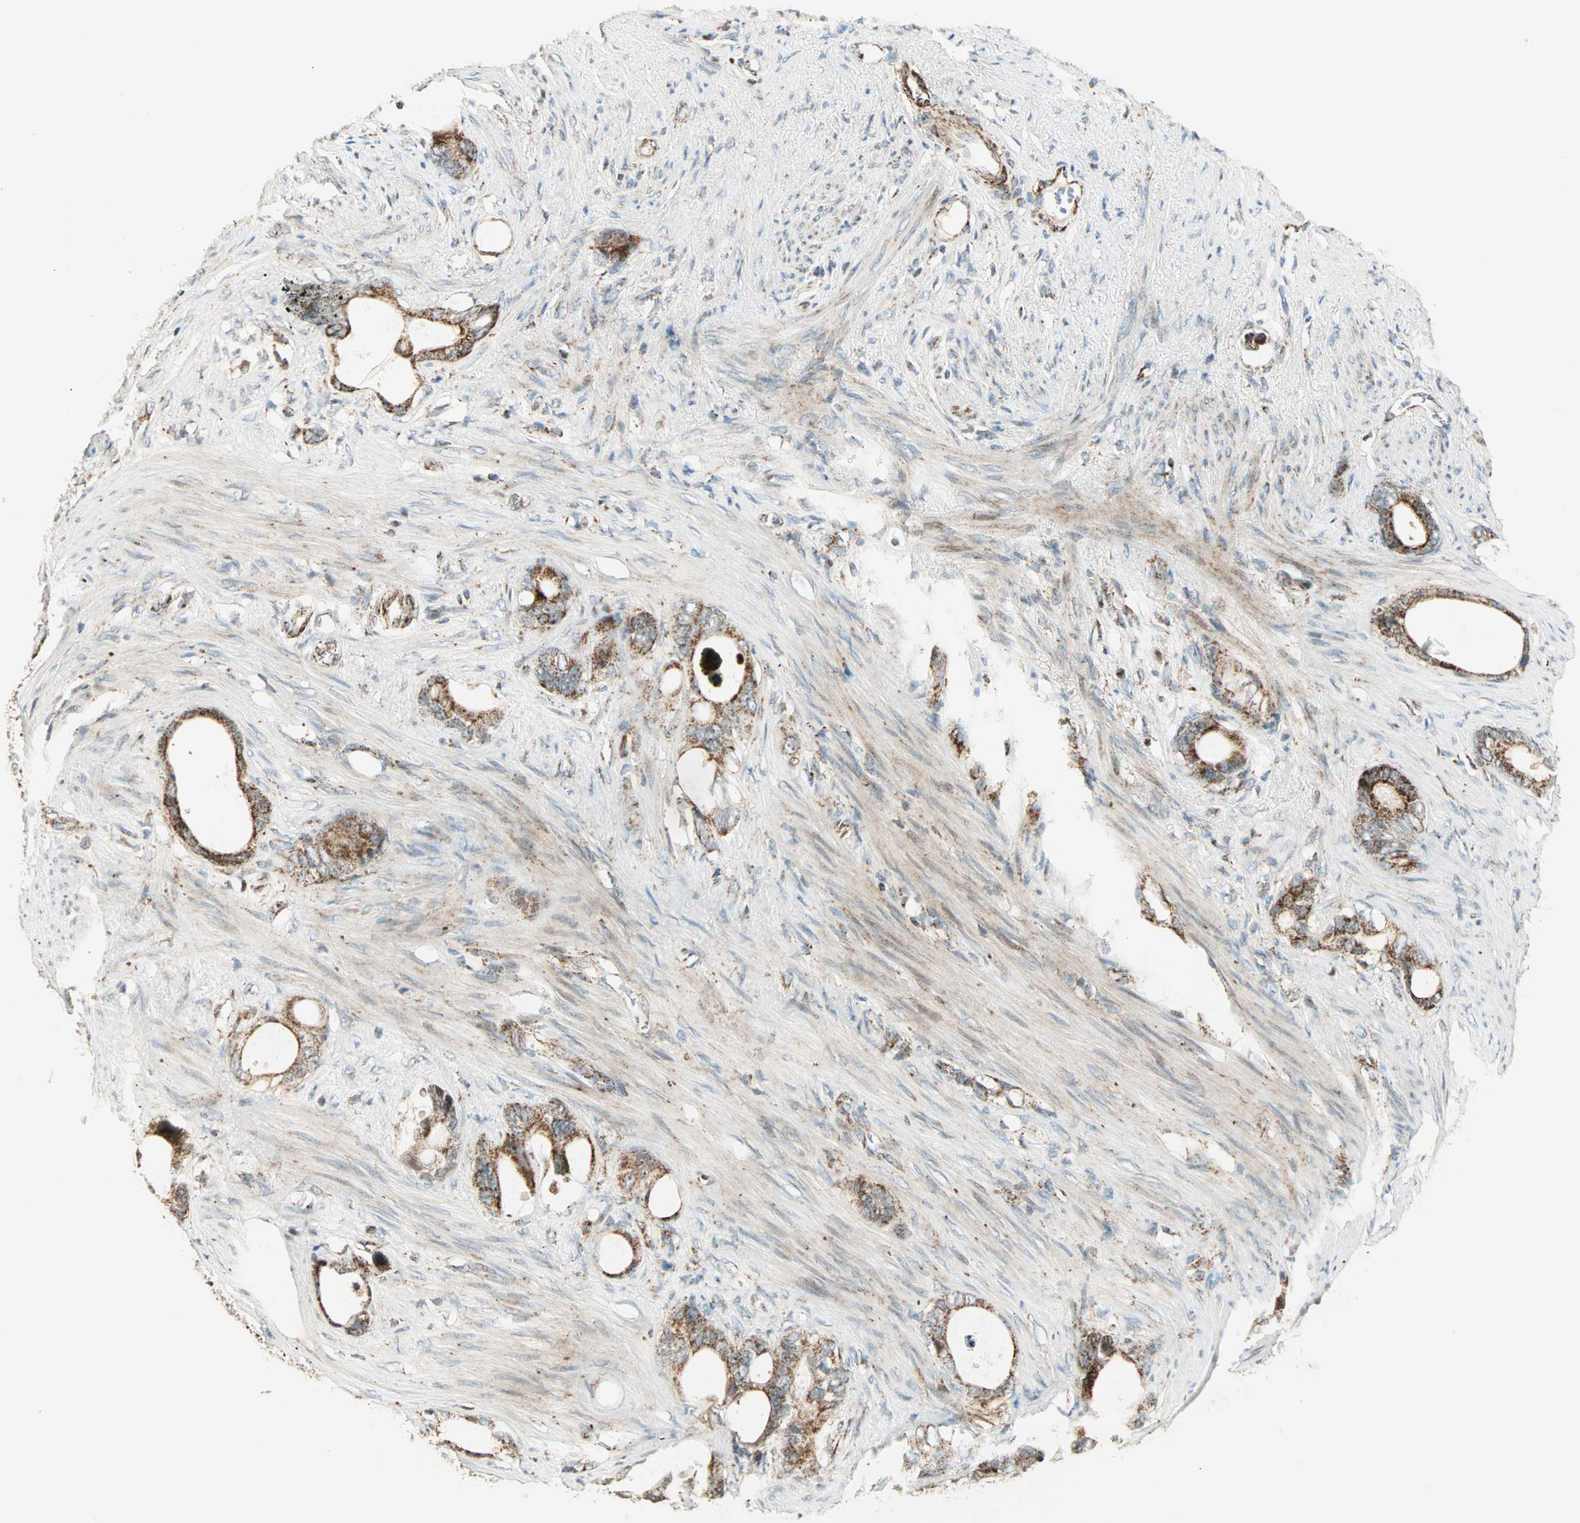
{"staining": {"intensity": "weak", "quantity": ">75%", "location": "cytoplasmic/membranous"}, "tissue": "stomach cancer", "cell_type": "Tumor cells", "image_type": "cancer", "snomed": [{"axis": "morphology", "description": "Adenocarcinoma, NOS"}, {"axis": "topography", "description": "Stomach"}], "caption": "Stomach adenocarcinoma stained with a brown dye reveals weak cytoplasmic/membranous positive staining in about >75% of tumor cells.", "gene": "SPRY4", "patient": {"sex": "female", "age": 75}}